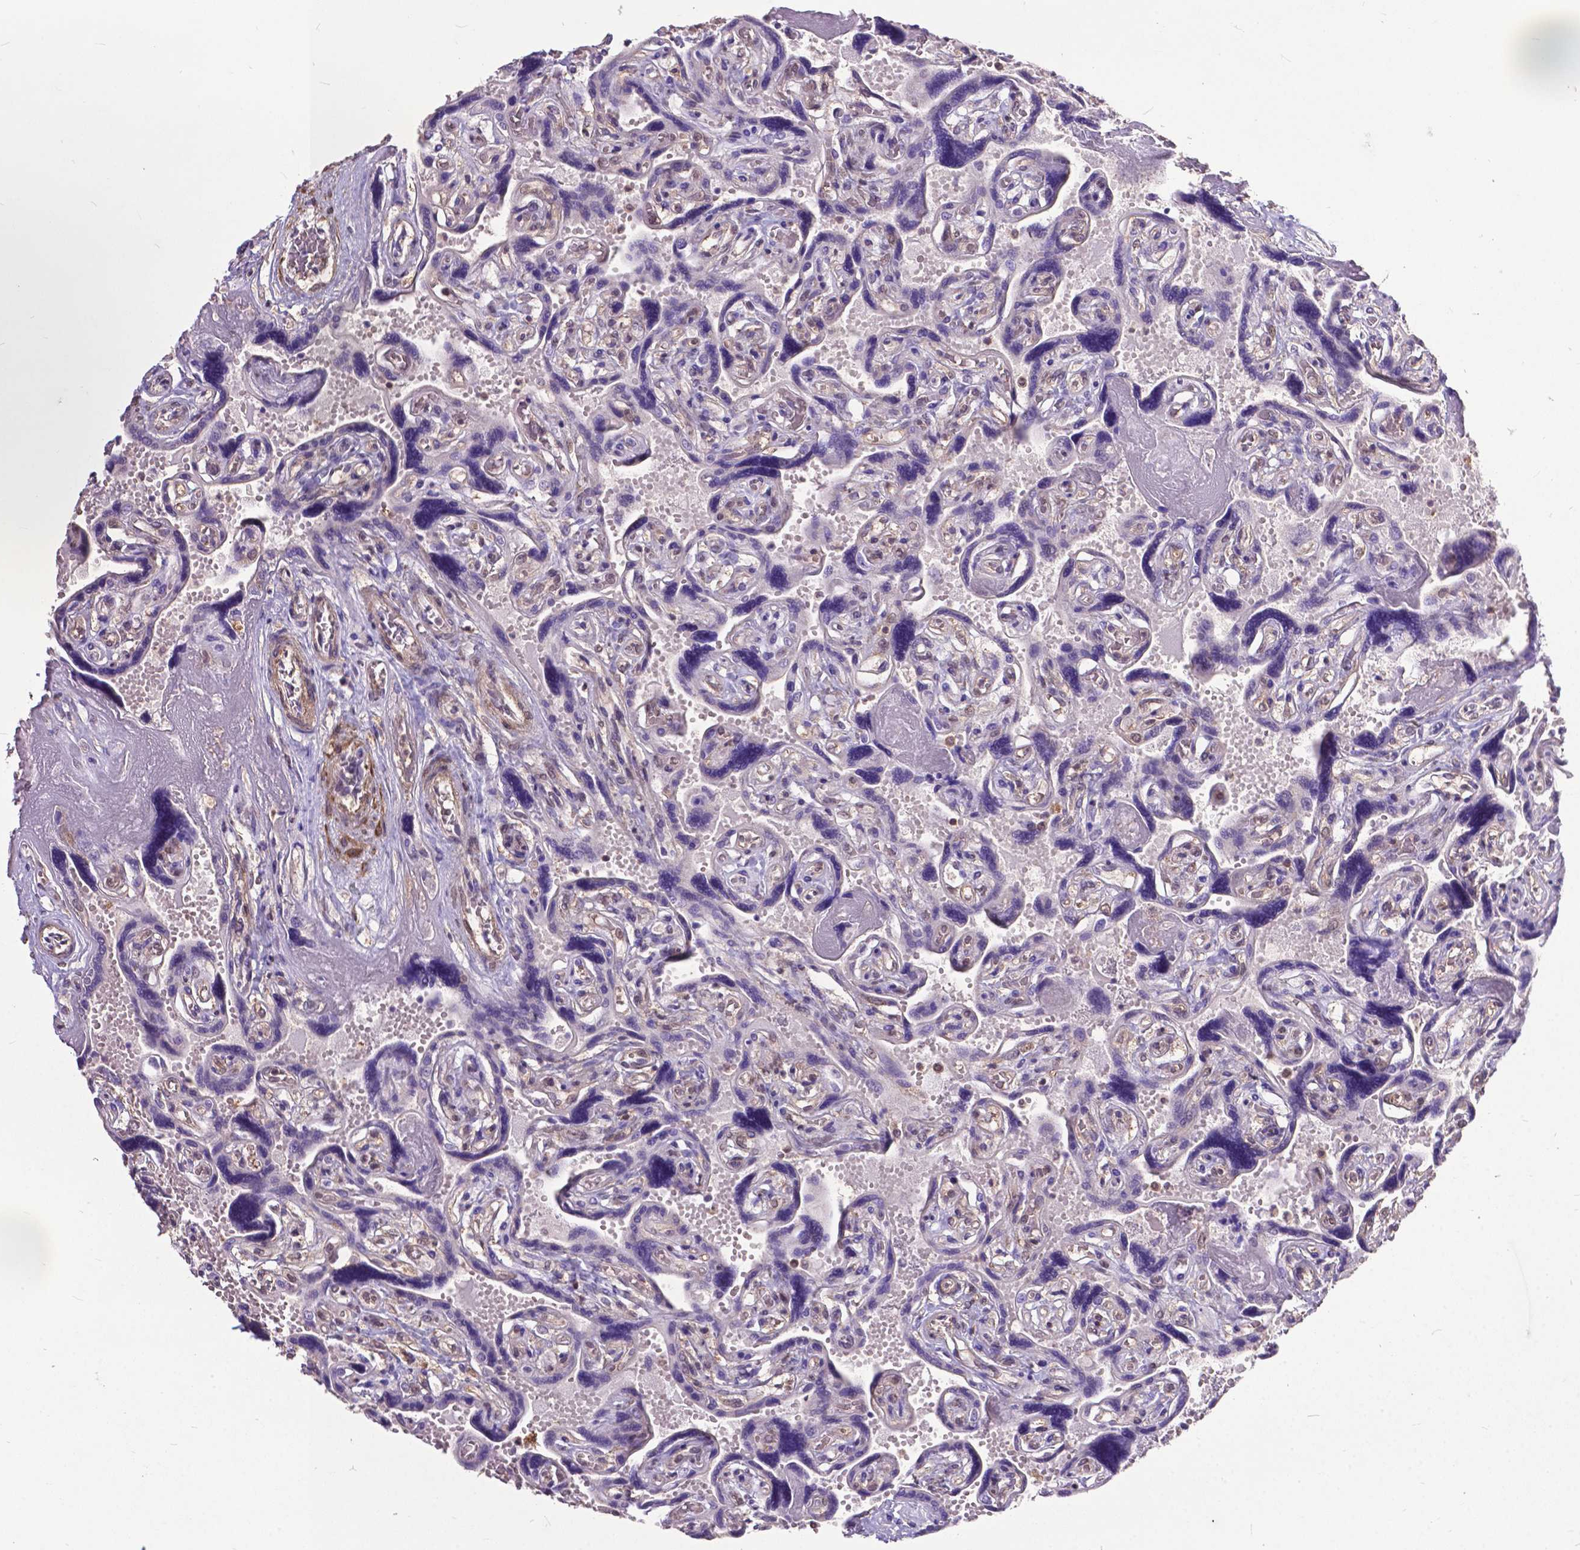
{"staining": {"intensity": "negative", "quantity": "none", "location": "none"}, "tissue": "placenta", "cell_type": "Decidual cells", "image_type": "normal", "snomed": [{"axis": "morphology", "description": "Normal tissue, NOS"}, {"axis": "topography", "description": "Placenta"}], "caption": "This is an IHC histopathology image of normal placenta. There is no expression in decidual cells.", "gene": "OTUB1", "patient": {"sex": "female", "age": 32}}